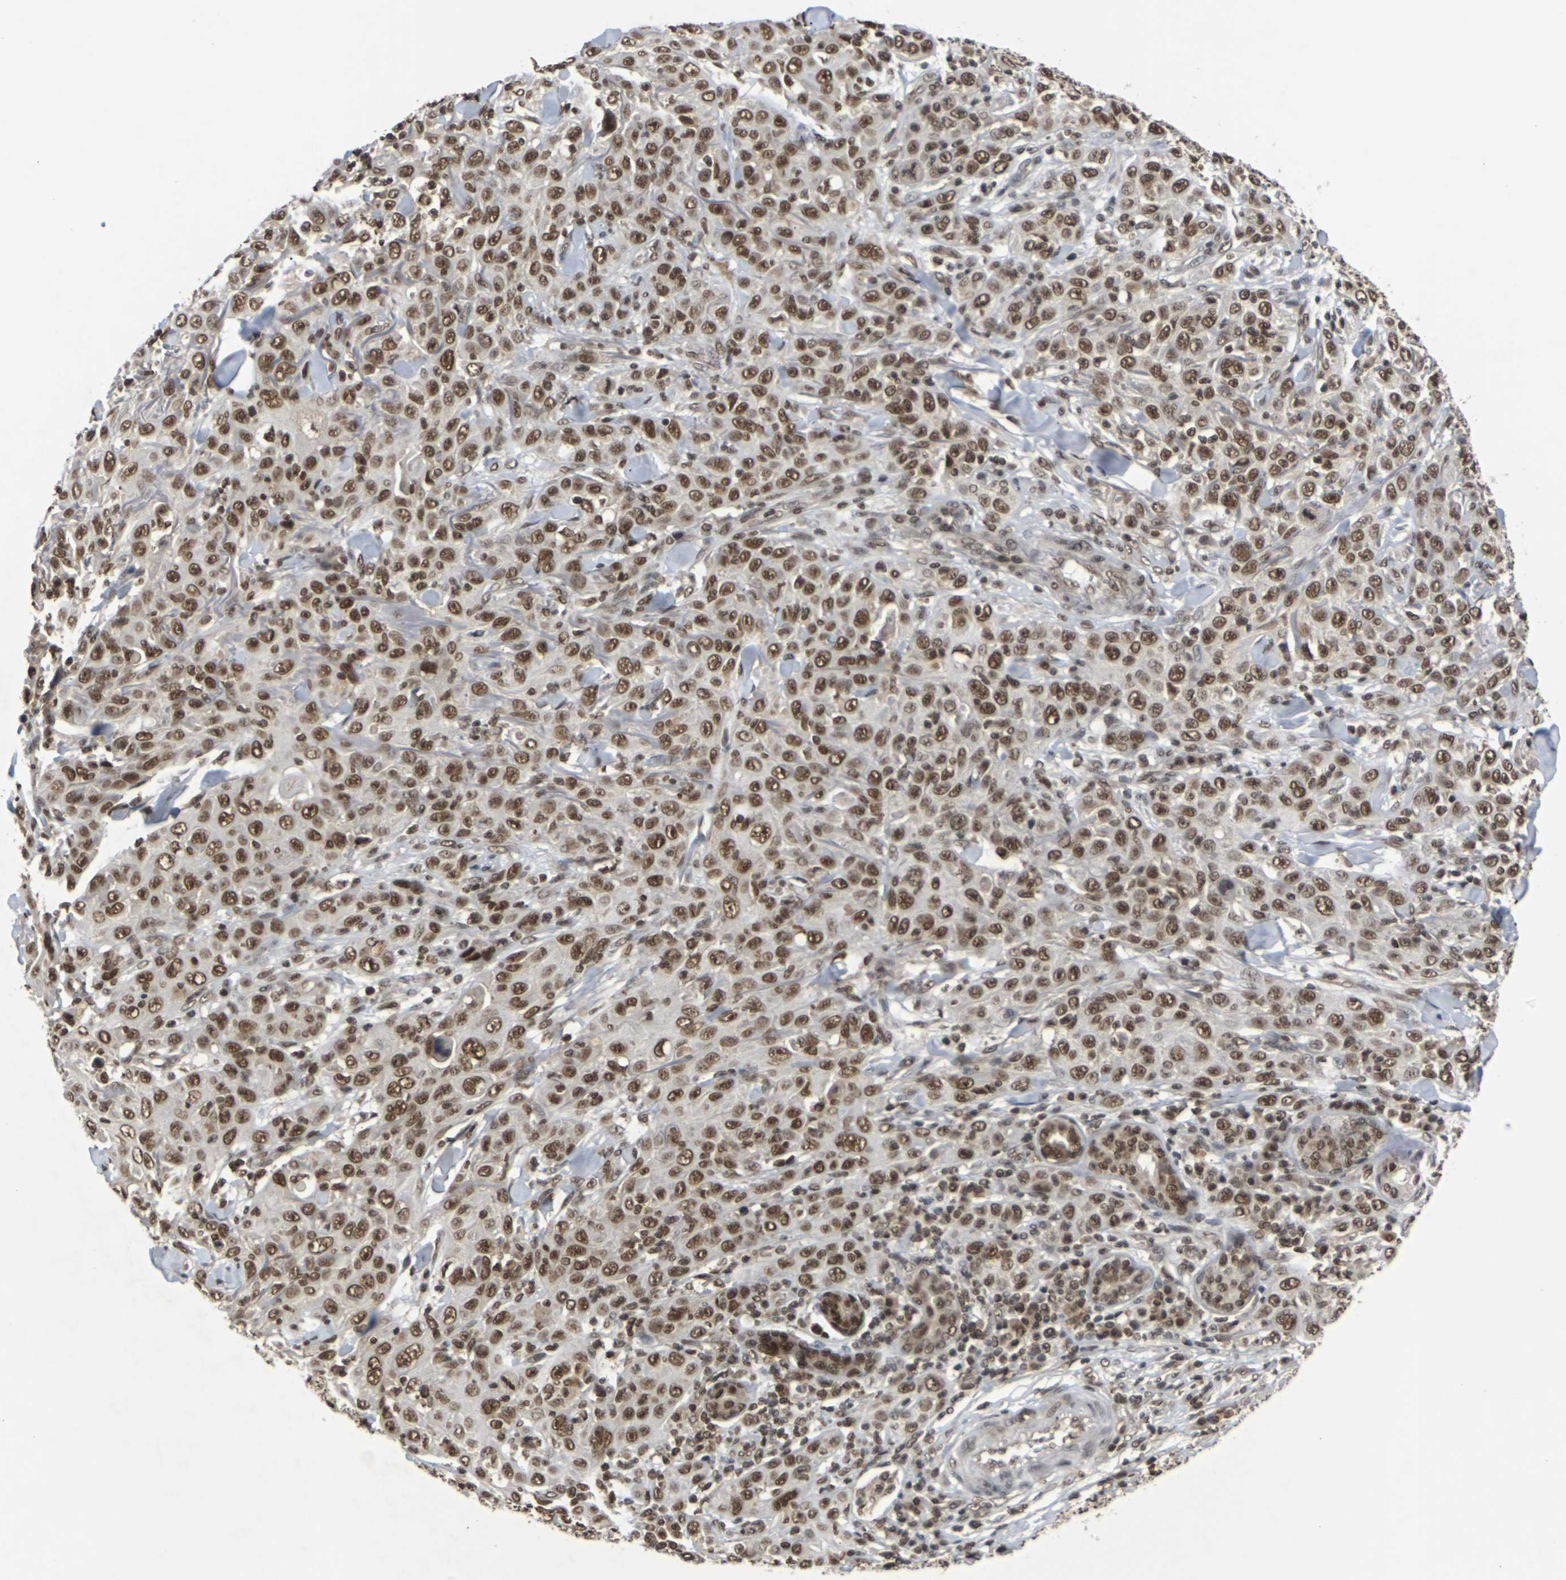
{"staining": {"intensity": "moderate", "quantity": ">75%", "location": "nuclear"}, "tissue": "skin cancer", "cell_type": "Tumor cells", "image_type": "cancer", "snomed": [{"axis": "morphology", "description": "Squamous cell carcinoma, NOS"}, {"axis": "topography", "description": "Skin"}], "caption": "Immunohistochemistry (IHC) staining of skin cancer (squamous cell carcinoma), which shows medium levels of moderate nuclear staining in about >75% of tumor cells indicating moderate nuclear protein staining. The staining was performed using DAB (brown) for protein detection and nuclei were counterstained in hematoxylin (blue).", "gene": "NELFA", "patient": {"sex": "female", "age": 88}}